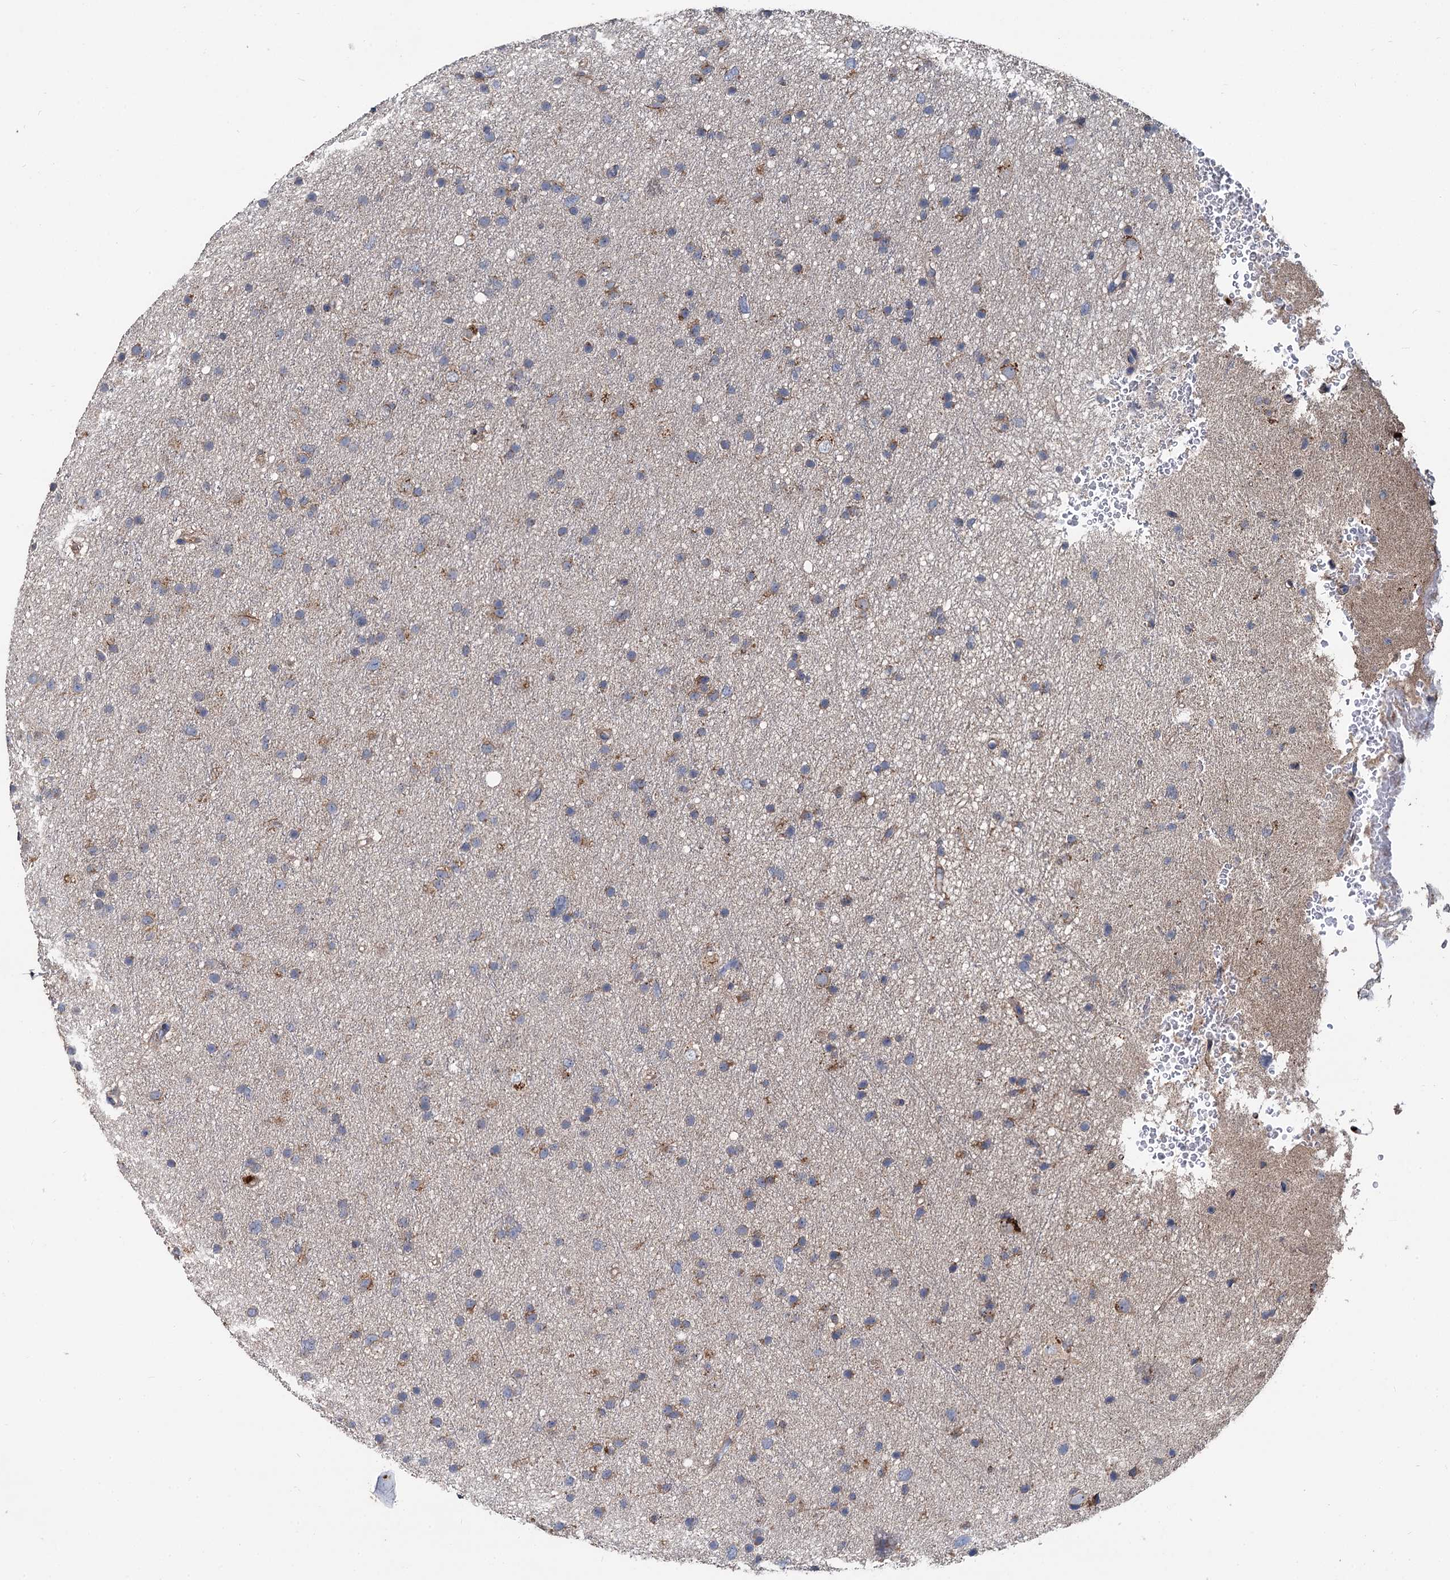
{"staining": {"intensity": "moderate", "quantity": "<25%", "location": "cytoplasmic/membranous"}, "tissue": "glioma", "cell_type": "Tumor cells", "image_type": "cancer", "snomed": [{"axis": "morphology", "description": "Glioma, malignant, Low grade"}, {"axis": "topography", "description": "Cerebral cortex"}], "caption": "Immunohistochemistry (IHC) photomicrograph of neoplastic tissue: human malignant glioma (low-grade) stained using IHC displays low levels of moderate protein expression localized specifically in the cytoplasmic/membranous of tumor cells, appearing as a cytoplasmic/membranous brown color.", "gene": "SPRYD3", "patient": {"sex": "female", "age": 39}}